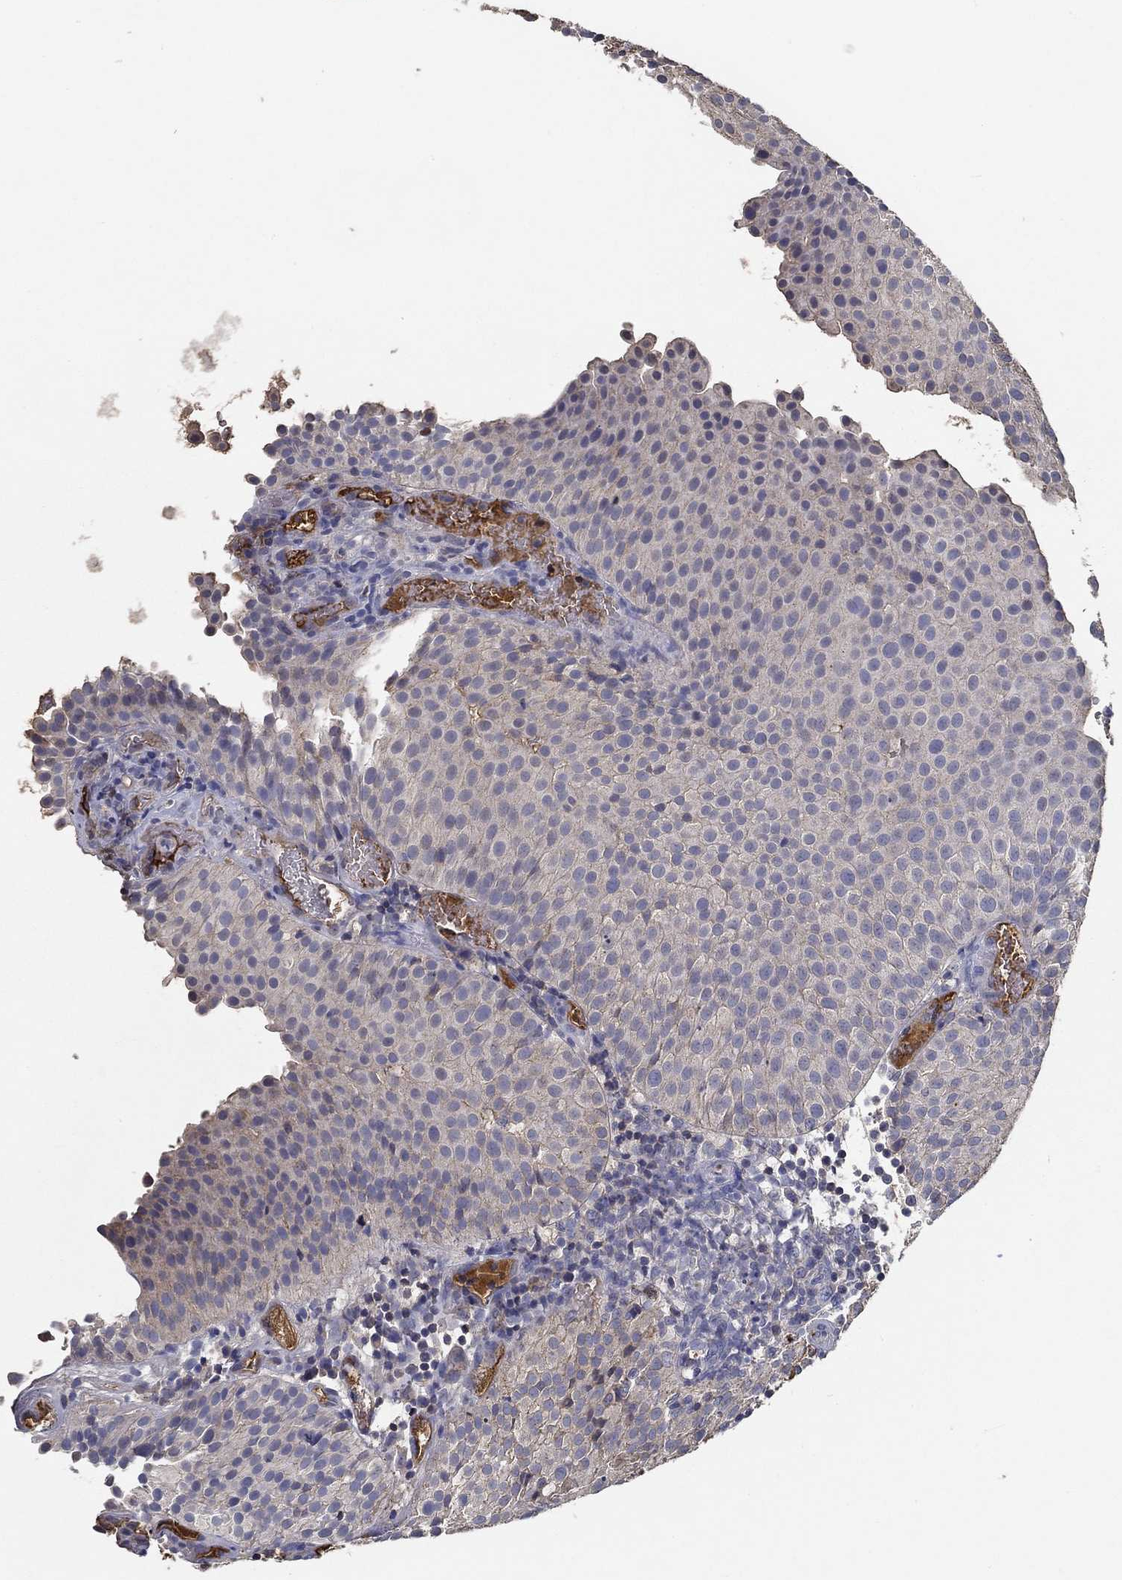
{"staining": {"intensity": "negative", "quantity": "none", "location": "none"}, "tissue": "urothelial cancer", "cell_type": "Tumor cells", "image_type": "cancer", "snomed": [{"axis": "morphology", "description": "Urothelial carcinoma, Low grade"}, {"axis": "topography", "description": "Urinary bladder"}], "caption": "Immunohistochemistry micrograph of neoplastic tissue: human urothelial cancer stained with DAB (3,3'-diaminobenzidine) reveals no significant protein staining in tumor cells.", "gene": "IL10", "patient": {"sex": "female", "age": 87}}